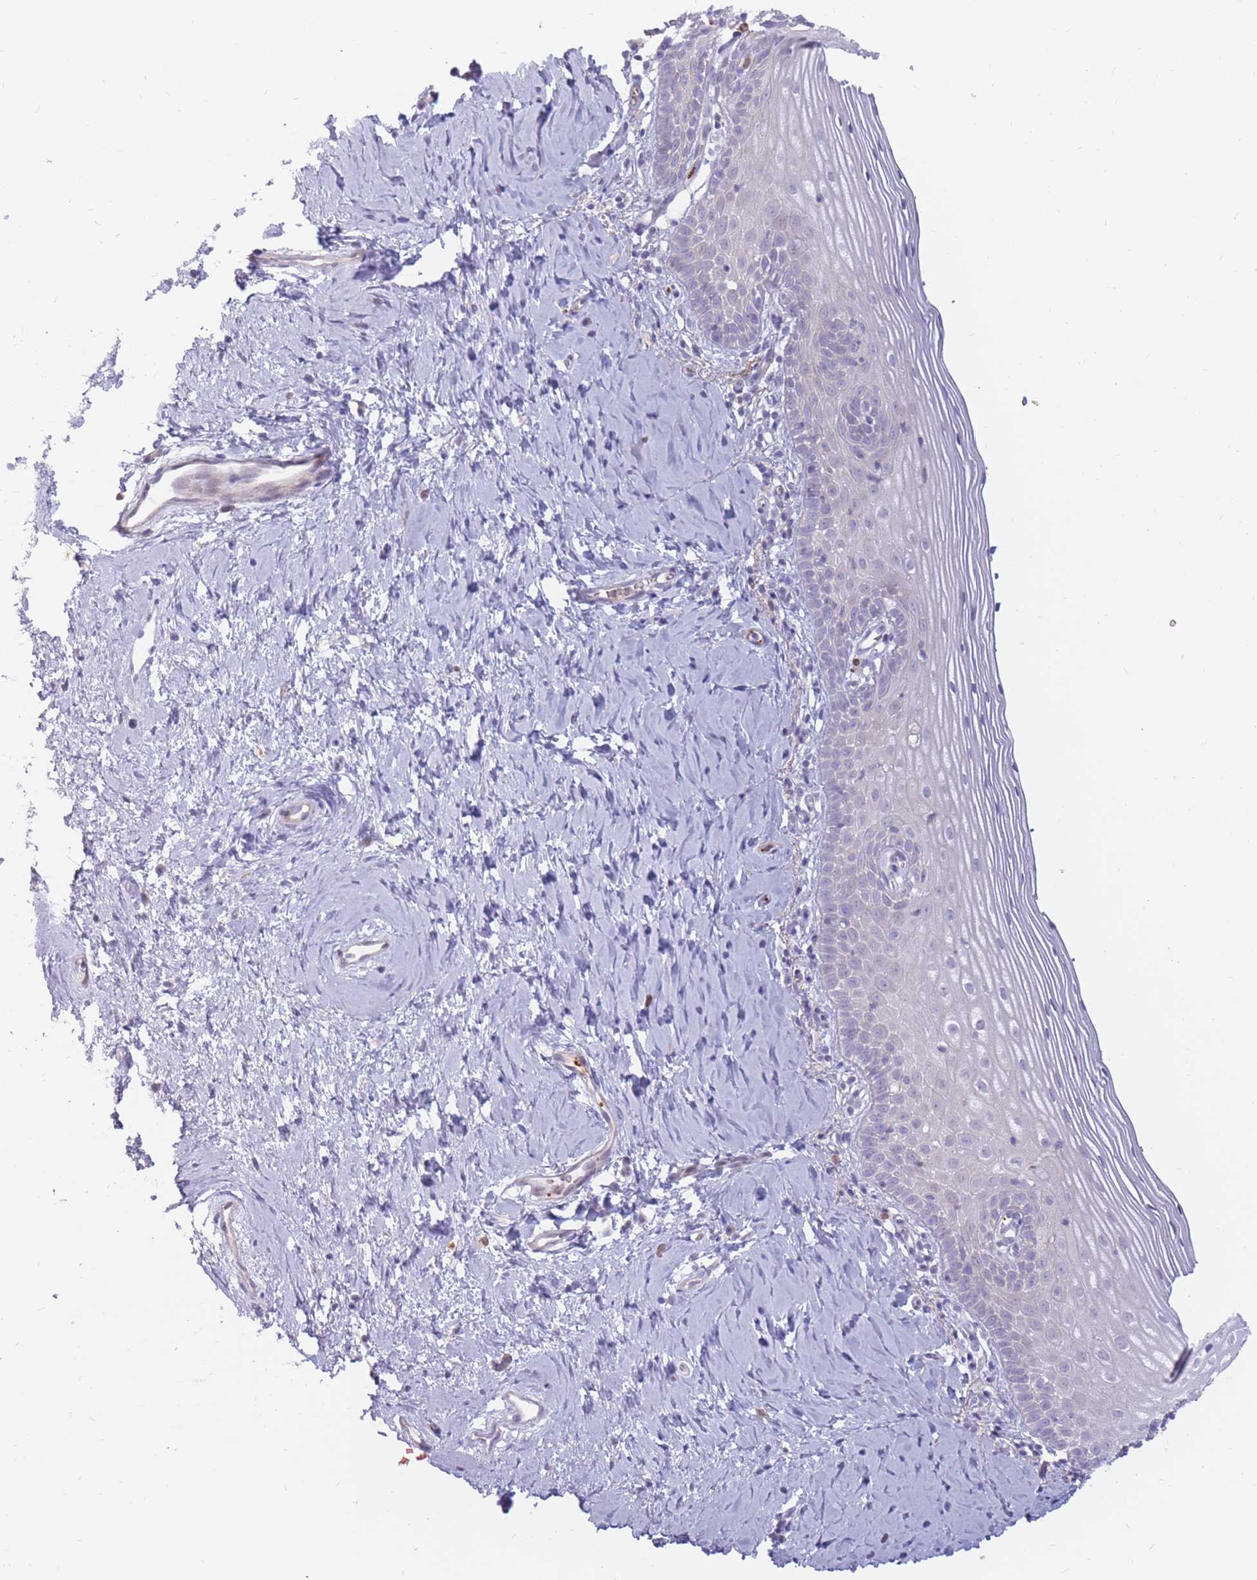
{"staining": {"intensity": "negative", "quantity": "none", "location": "none"}, "tissue": "cervix", "cell_type": "Glandular cells", "image_type": "normal", "snomed": [{"axis": "morphology", "description": "Normal tissue, NOS"}, {"axis": "topography", "description": "Cervix"}], "caption": "An immunohistochemistry (IHC) micrograph of benign cervix is shown. There is no staining in glandular cells of cervix.", "gene": "PTGDR", "patient": {"sex": "female", "age": 44}}